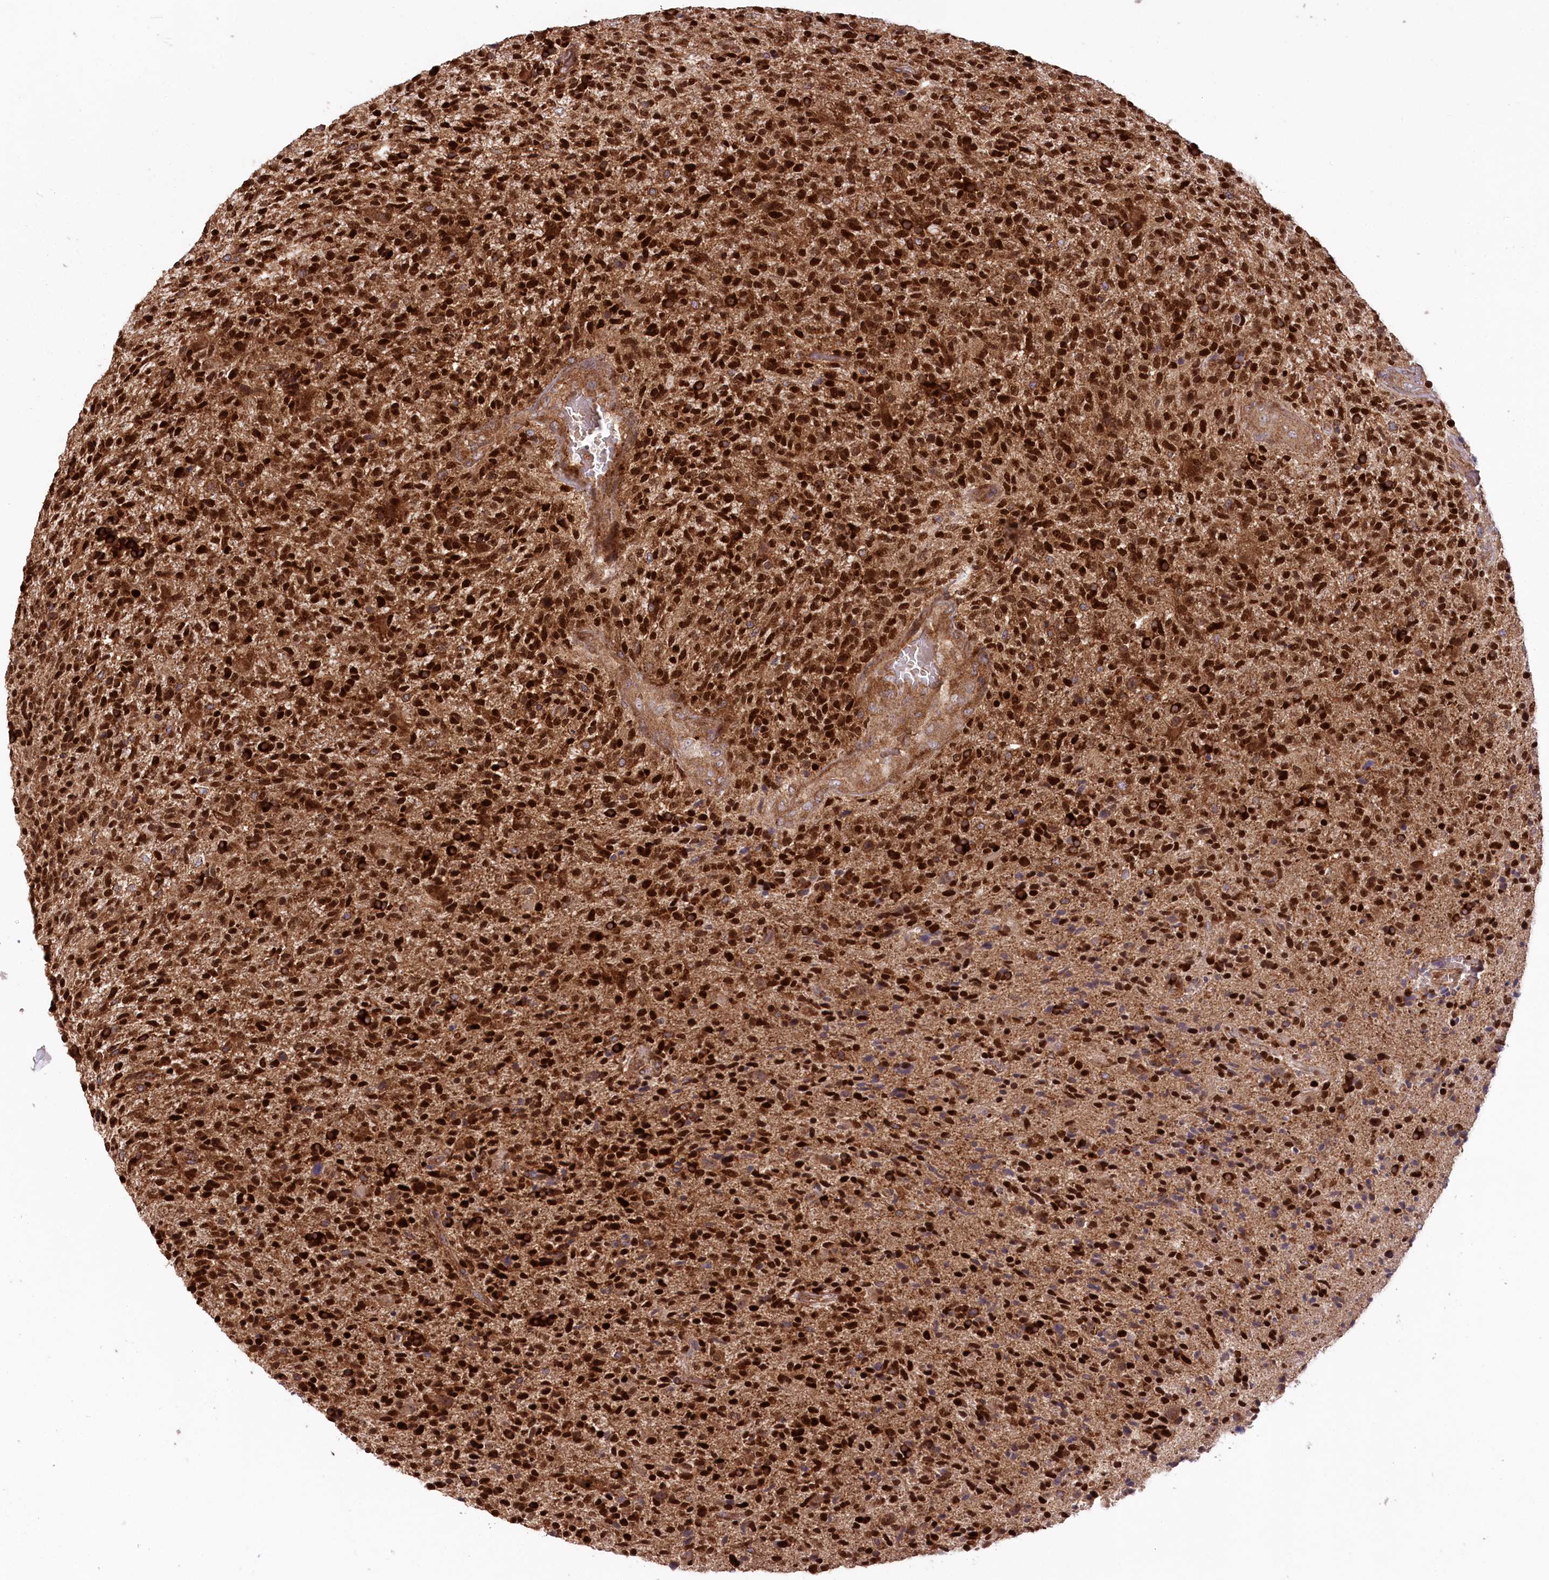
{"staining": {"intensity": "strong", "quantity": ">75%", "location": "cytoplasmic/membranous"}, "tissue": "glioma", "cell_type": "Tumor cells", "image_type": "cancer", "snomed": [{"axis": "morphology", "description": "Glioma, malignant, High grade"}, {"axis": "topography", "description": "Brain"}], "caption": "Tumor cells demonstrate high levels of strong cytoplasmic/membranous positivity in approximately >75% of cells in human high-grade glioma (malignant).", "gene": "CCDC91", "patient": {"sex": "male", "age": 72}}